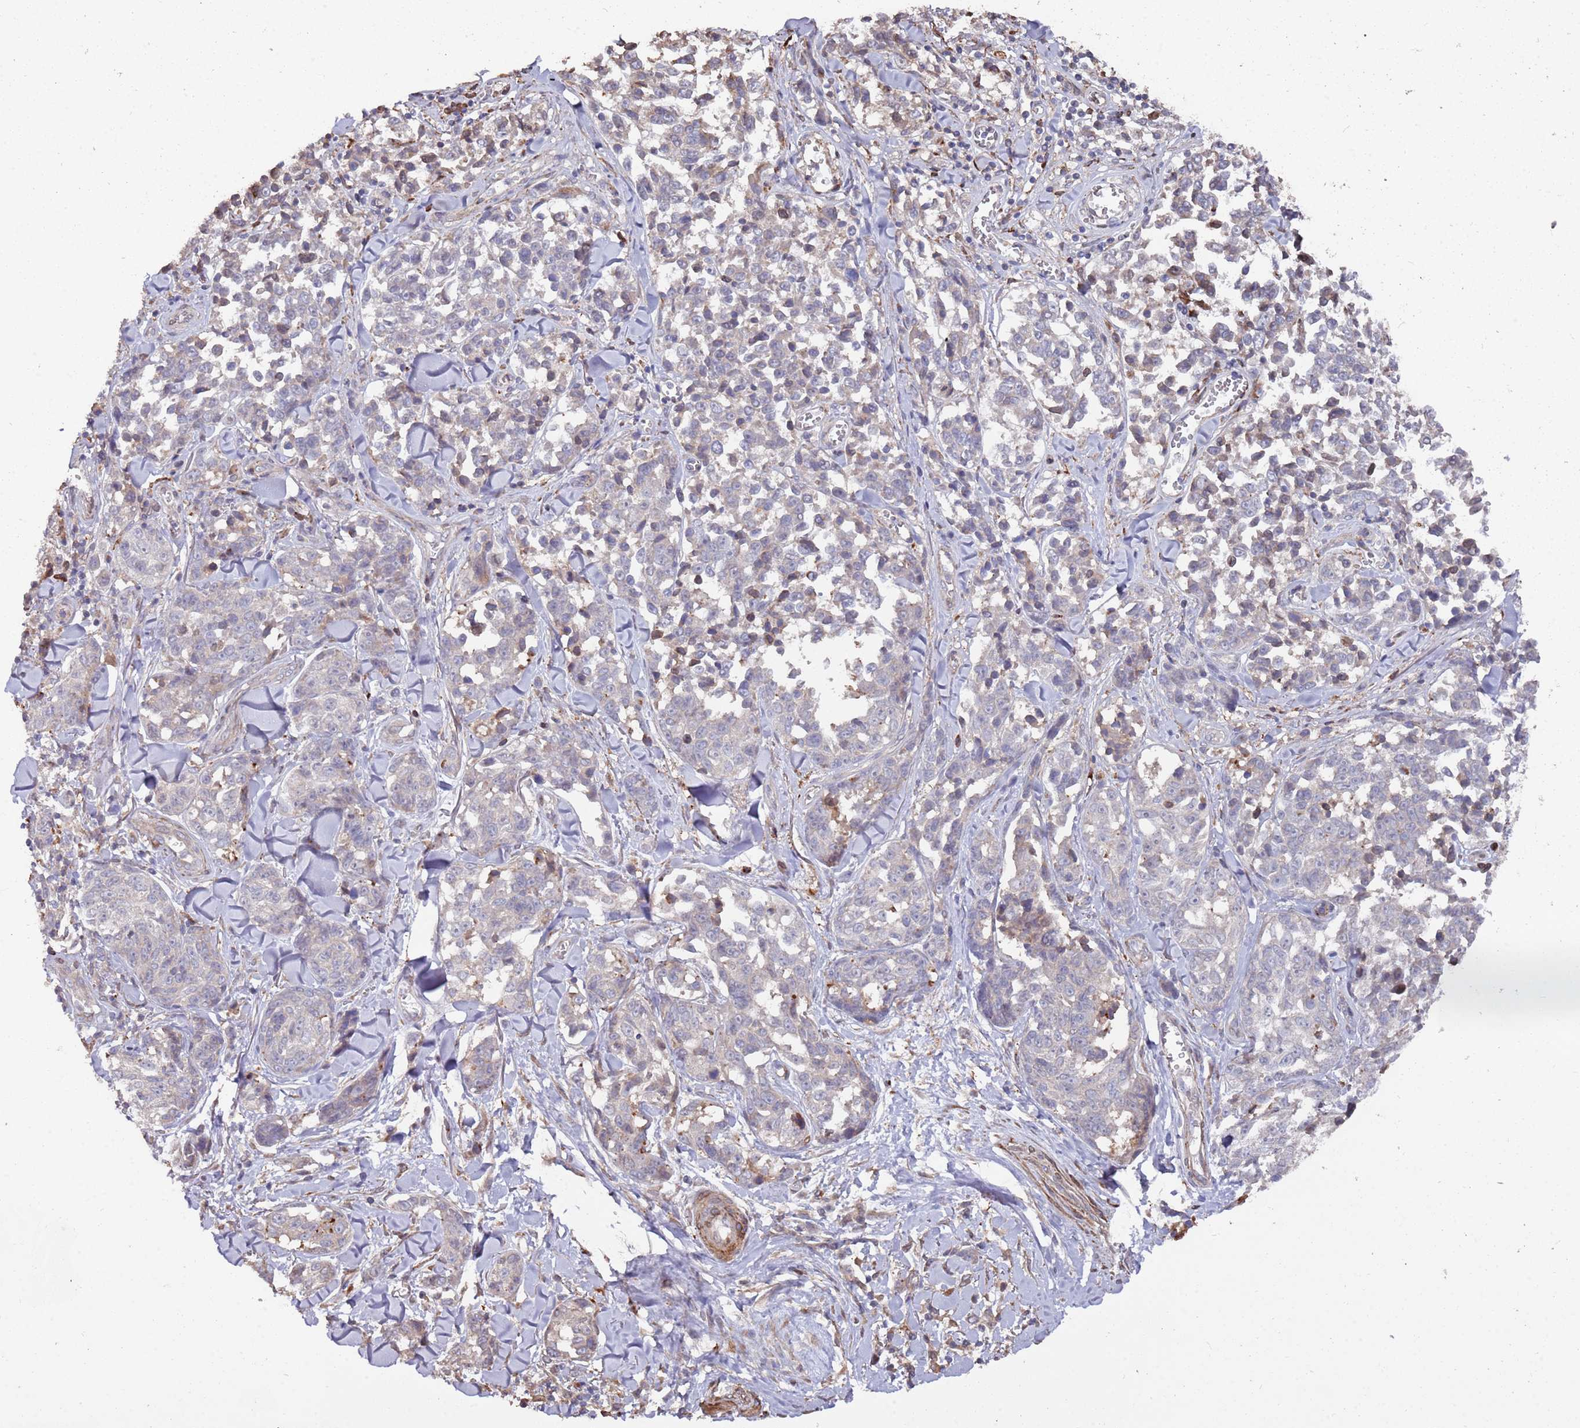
{"staining": {"intensity": "weak", "quantity": "<25%", "location": "cytoplasmic/membranous"}, "tissue": "melanoma", "cell_type": "Tumor cells", "image_type": "cancer", "snomed": [{"axis": "morphology", "description": "Malignant melanoma, NOS"}, {"axis": "topography", "description": "Skin"}], "caption": "This is an immunohistochemistry histopathology image of malignant melanoma. There is no staining in tumor cells.", "gene": "LACC1", "patient": {"sex": "female", "age": 64}}